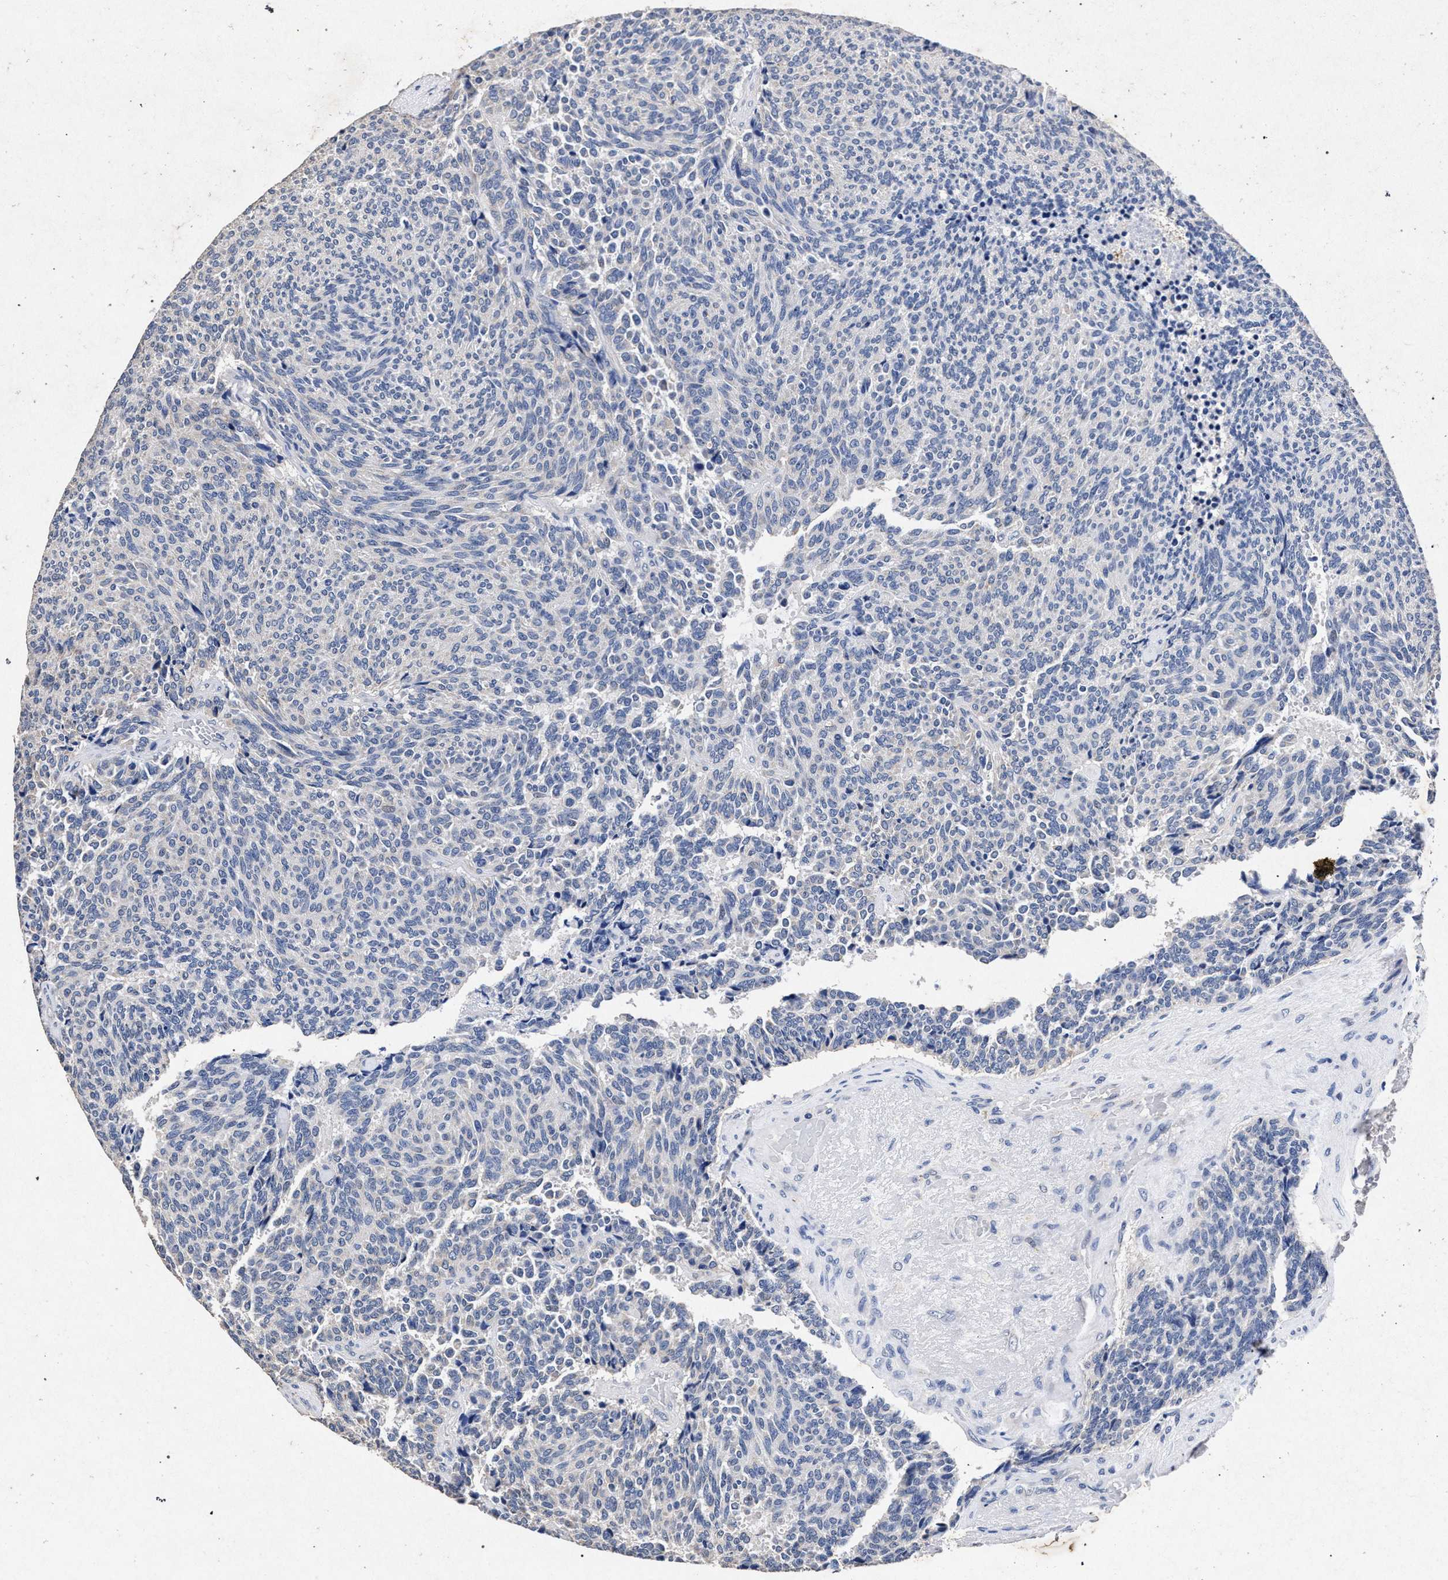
{"staining": {"intensity": "negative", "quantity": "none", "location": "none"}, "tissue": "carcinoid", "cell_type": "Tumor cells", "image_type": "cancer", "snomed": [{"axis": "morphology", "description": "Carcinoid, malignant, NOS"}, {"axis": "topography", "description": "Pancreas"}], "caption": "Human carcinoid stained for a protein using immunohistochemistry (IHC) demonstrates no expression in tumor cells.", "gene": "ATP1A2", "patient": {"sex": "female", "age": 54}}